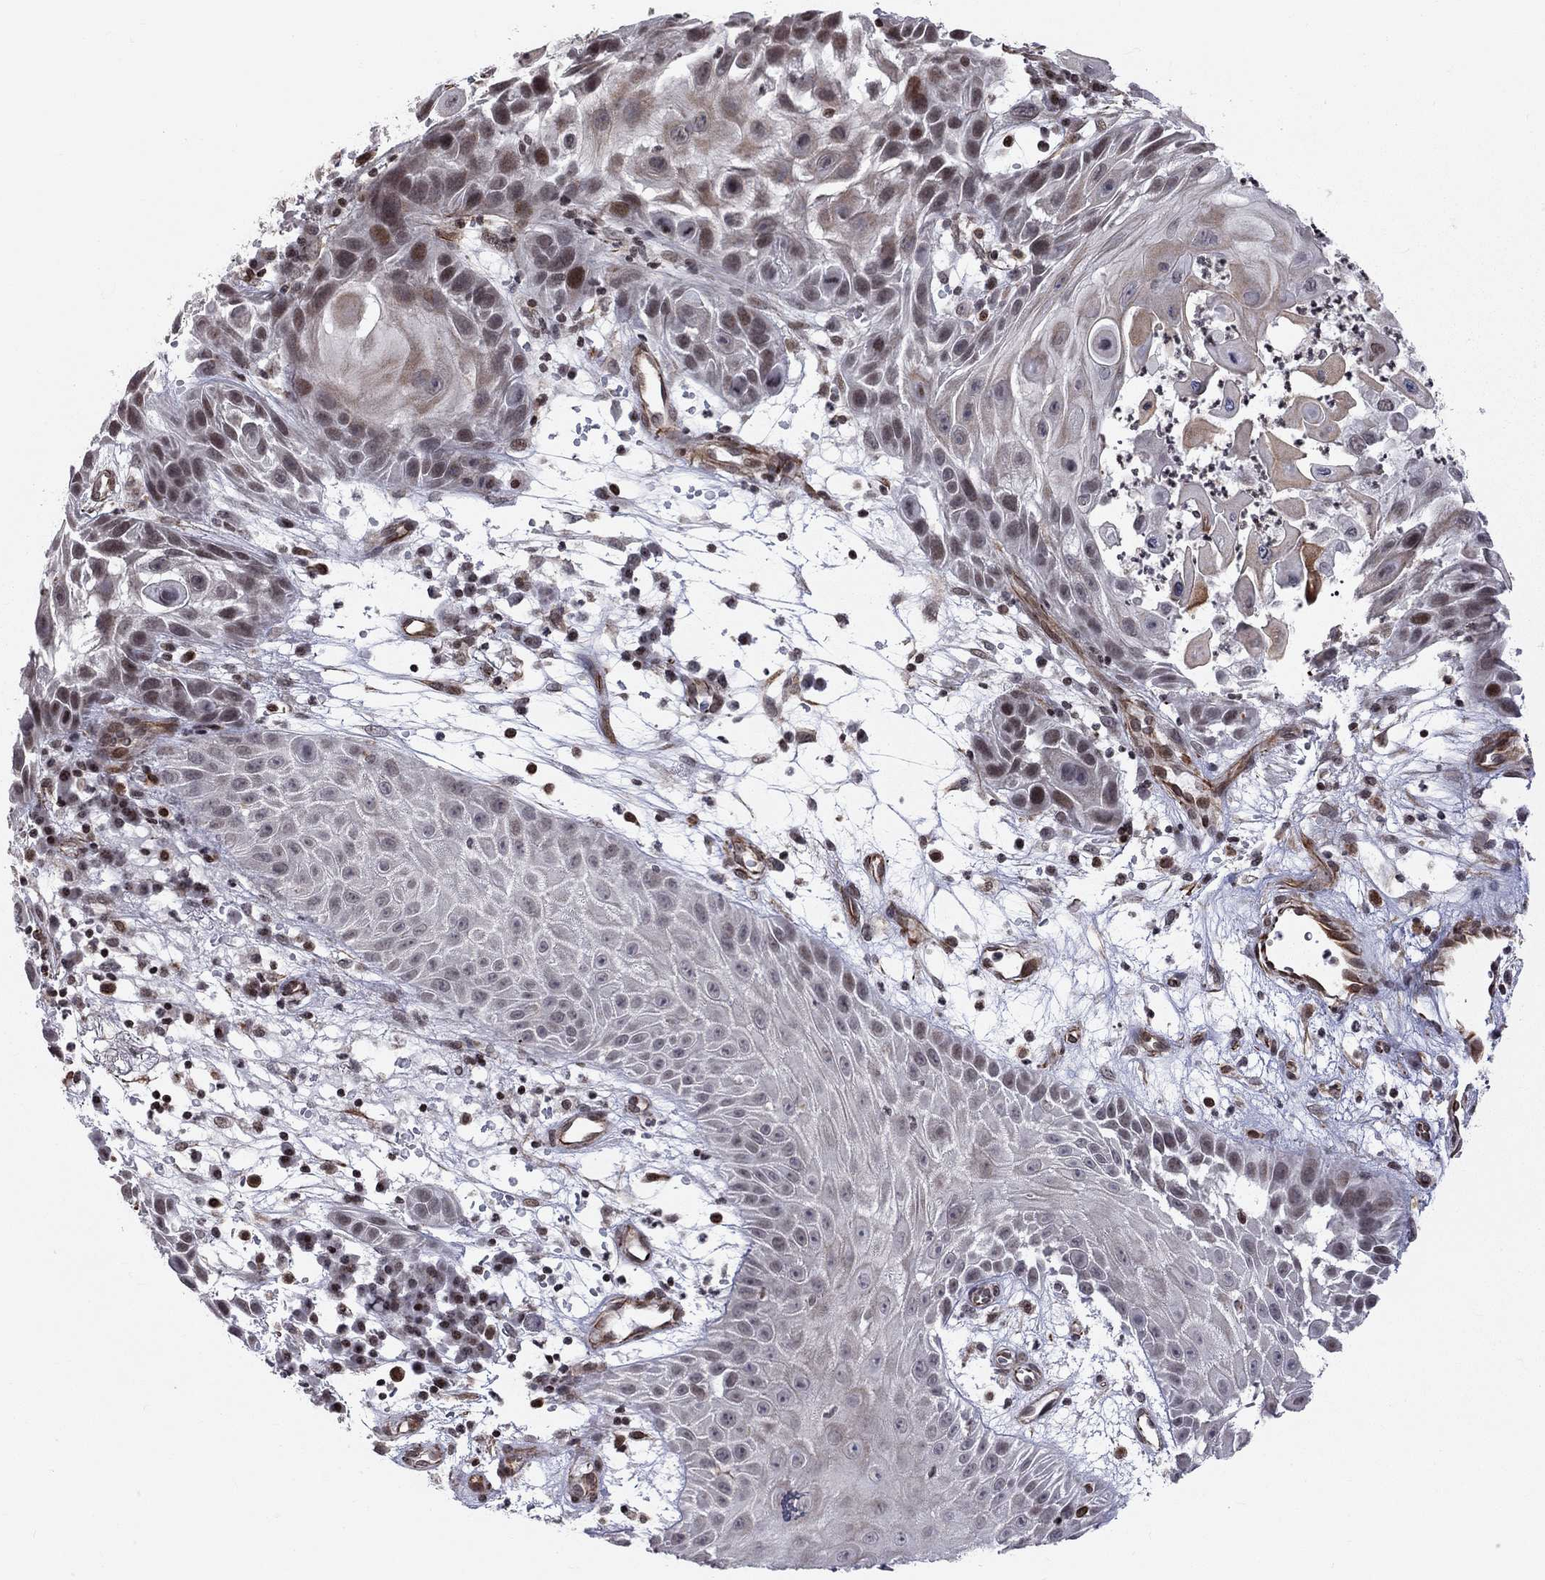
{"staining": {"intensity": "weak", "quantity": "<25%", "location": "cytoplasmic/membranous"}, "tissue": "skin cancer", "cell_type": "Tumor cells", "image_type": "cancer", "snomed": [{"axis": "morphology", "description": "Normal tissue, NOS"}, {"axis": "morphology", "description": "Squamous cell carcinoma, NOS"}, {"axis": "topography", "description": "Skin"}], "caption": "Skin cancer stained for a protein using immunohistochemistry reveals no expression tumor cells.", "gene": "MTNR1B", "patient": {"sex": "male", "age": 79}}